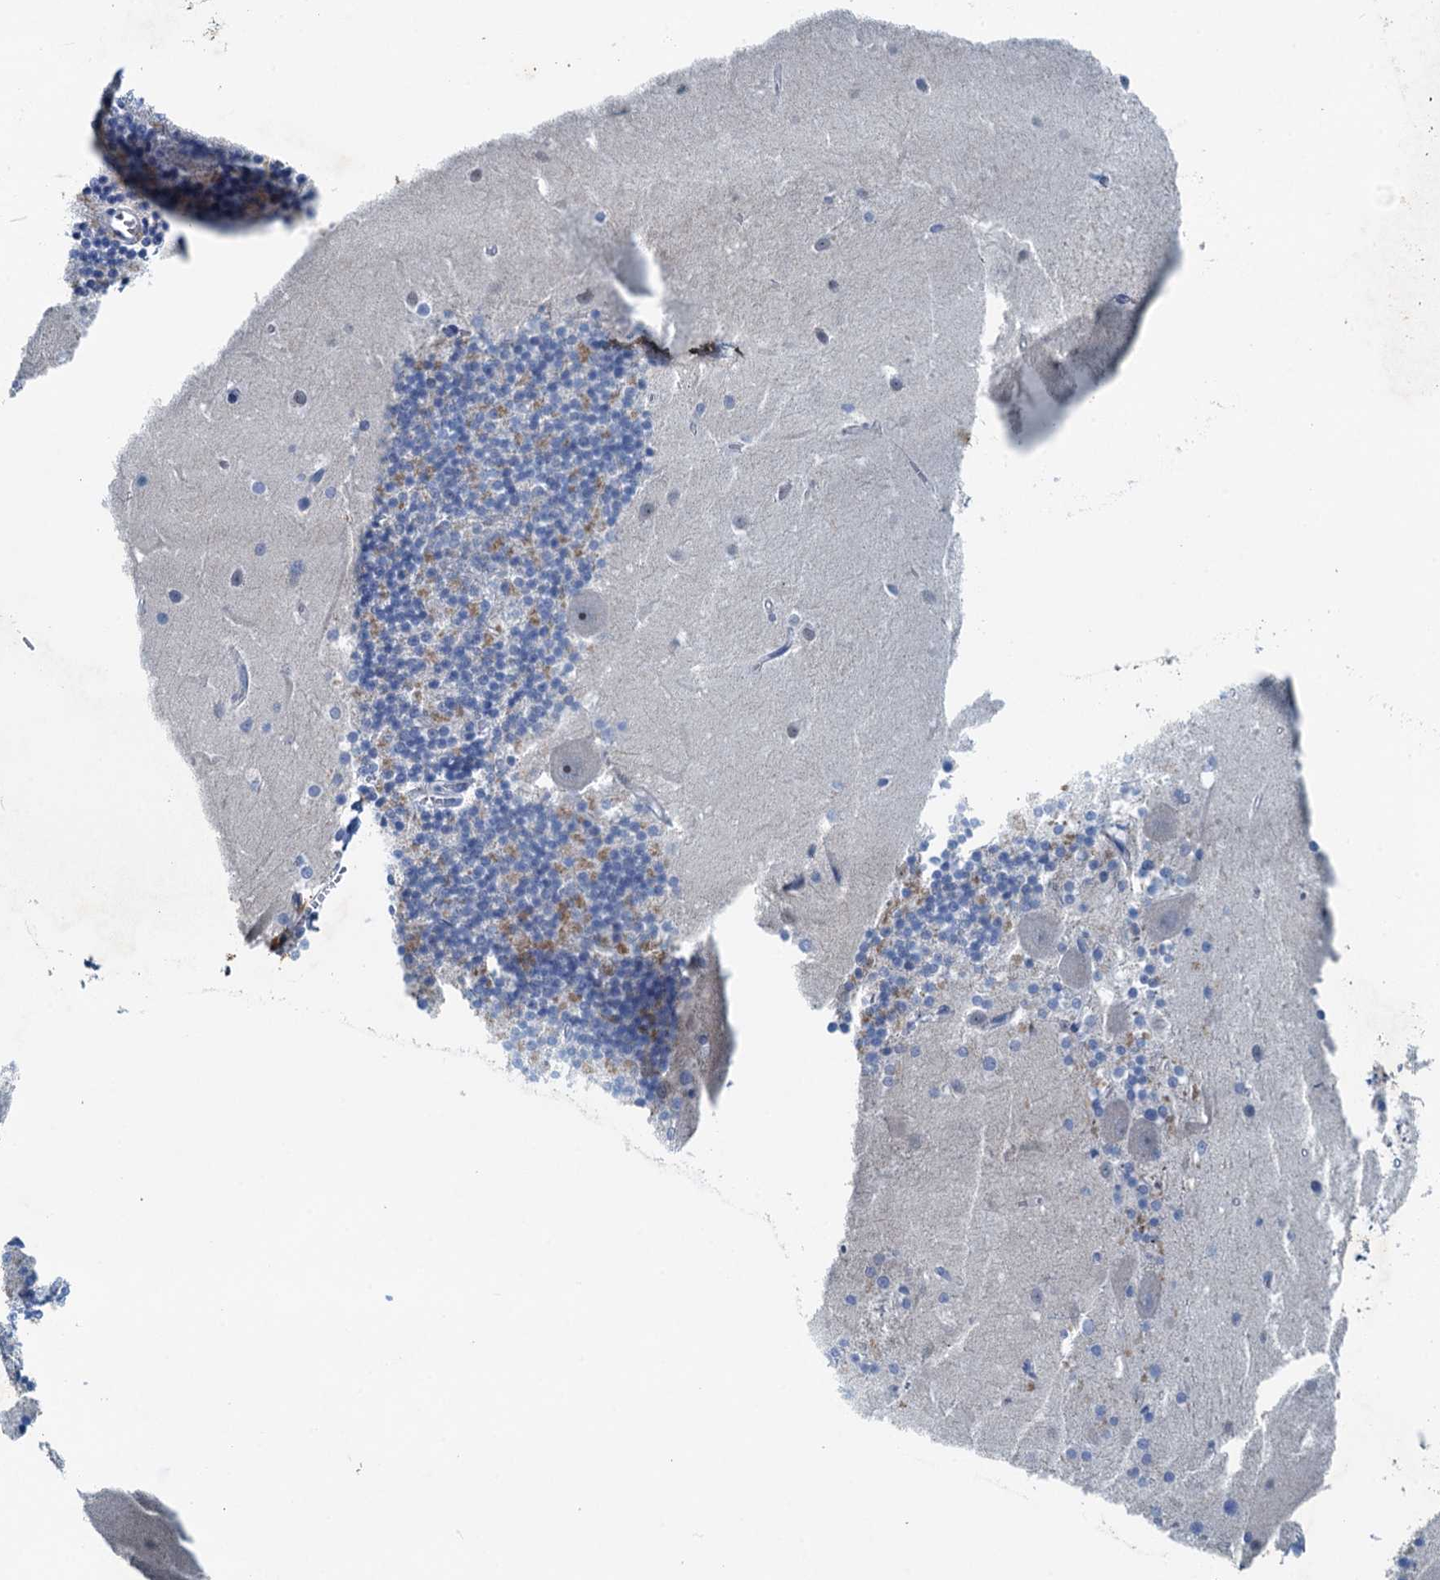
{"staining": {"intensity": "moderate", "quantity": "<25%", "location": "cytoplasmic/membranous"}, "tissue": "cerebellum", "cell_type": "Cells in granular layer", "image_type": "normal", "snomed": [{"axis": "morphology", "description": "Normal tissue, NOS"}, {"axis": "topography", "description": "Cerebellum"}], "caption": "Unremarkable cerebellum shows moderate cytoplasmic/membranous expression in approximately <25% of cells in granular layer (IHC, brightfield microscopy, high magnification)..", "gene": "THAP10", "patient": {"sex": "male", "age": 54}}